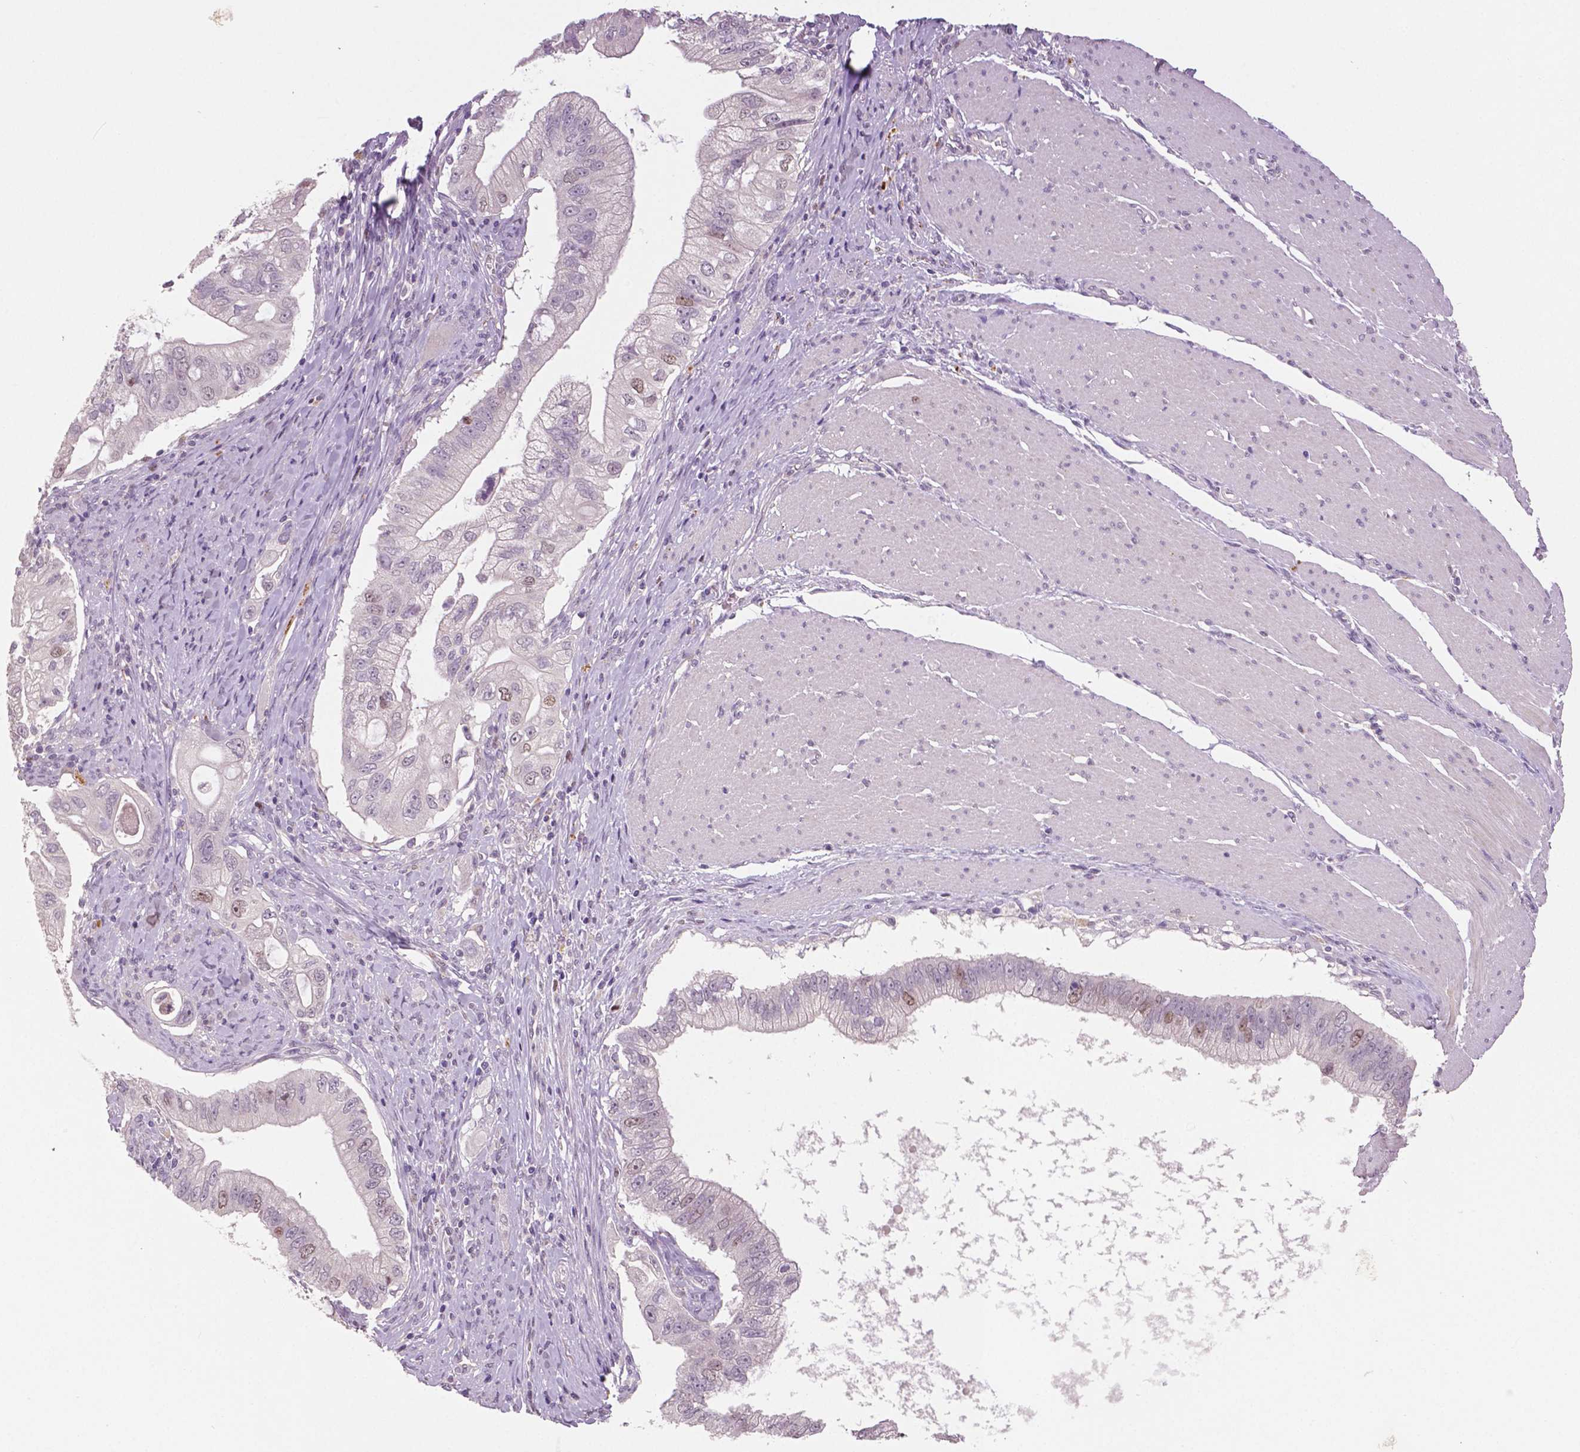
{"staining": {"intensity": "moderate", "quantity": "<25%", "location": "nuclear"}, "tissue": "pancreatic cancer", "cell_type": "Tumor cells", "image_type": "cancer", "snomed": [{"axis": "morphology", "description": "Adenocarcinoma, NOS"}, {"axis": "topography", "description": "Pancreas"}], "caption": "The micrograph displays a brown stain indicating the presence of a protein in the nuclear of tumor cells in adenocarcinoma (pancreatic). Immunohistochemistry (ihc) stains the protein in brown and the nuclei are stained blue.", "gene": "MKI67", "patient": {"sex": "male", "age": 70}}